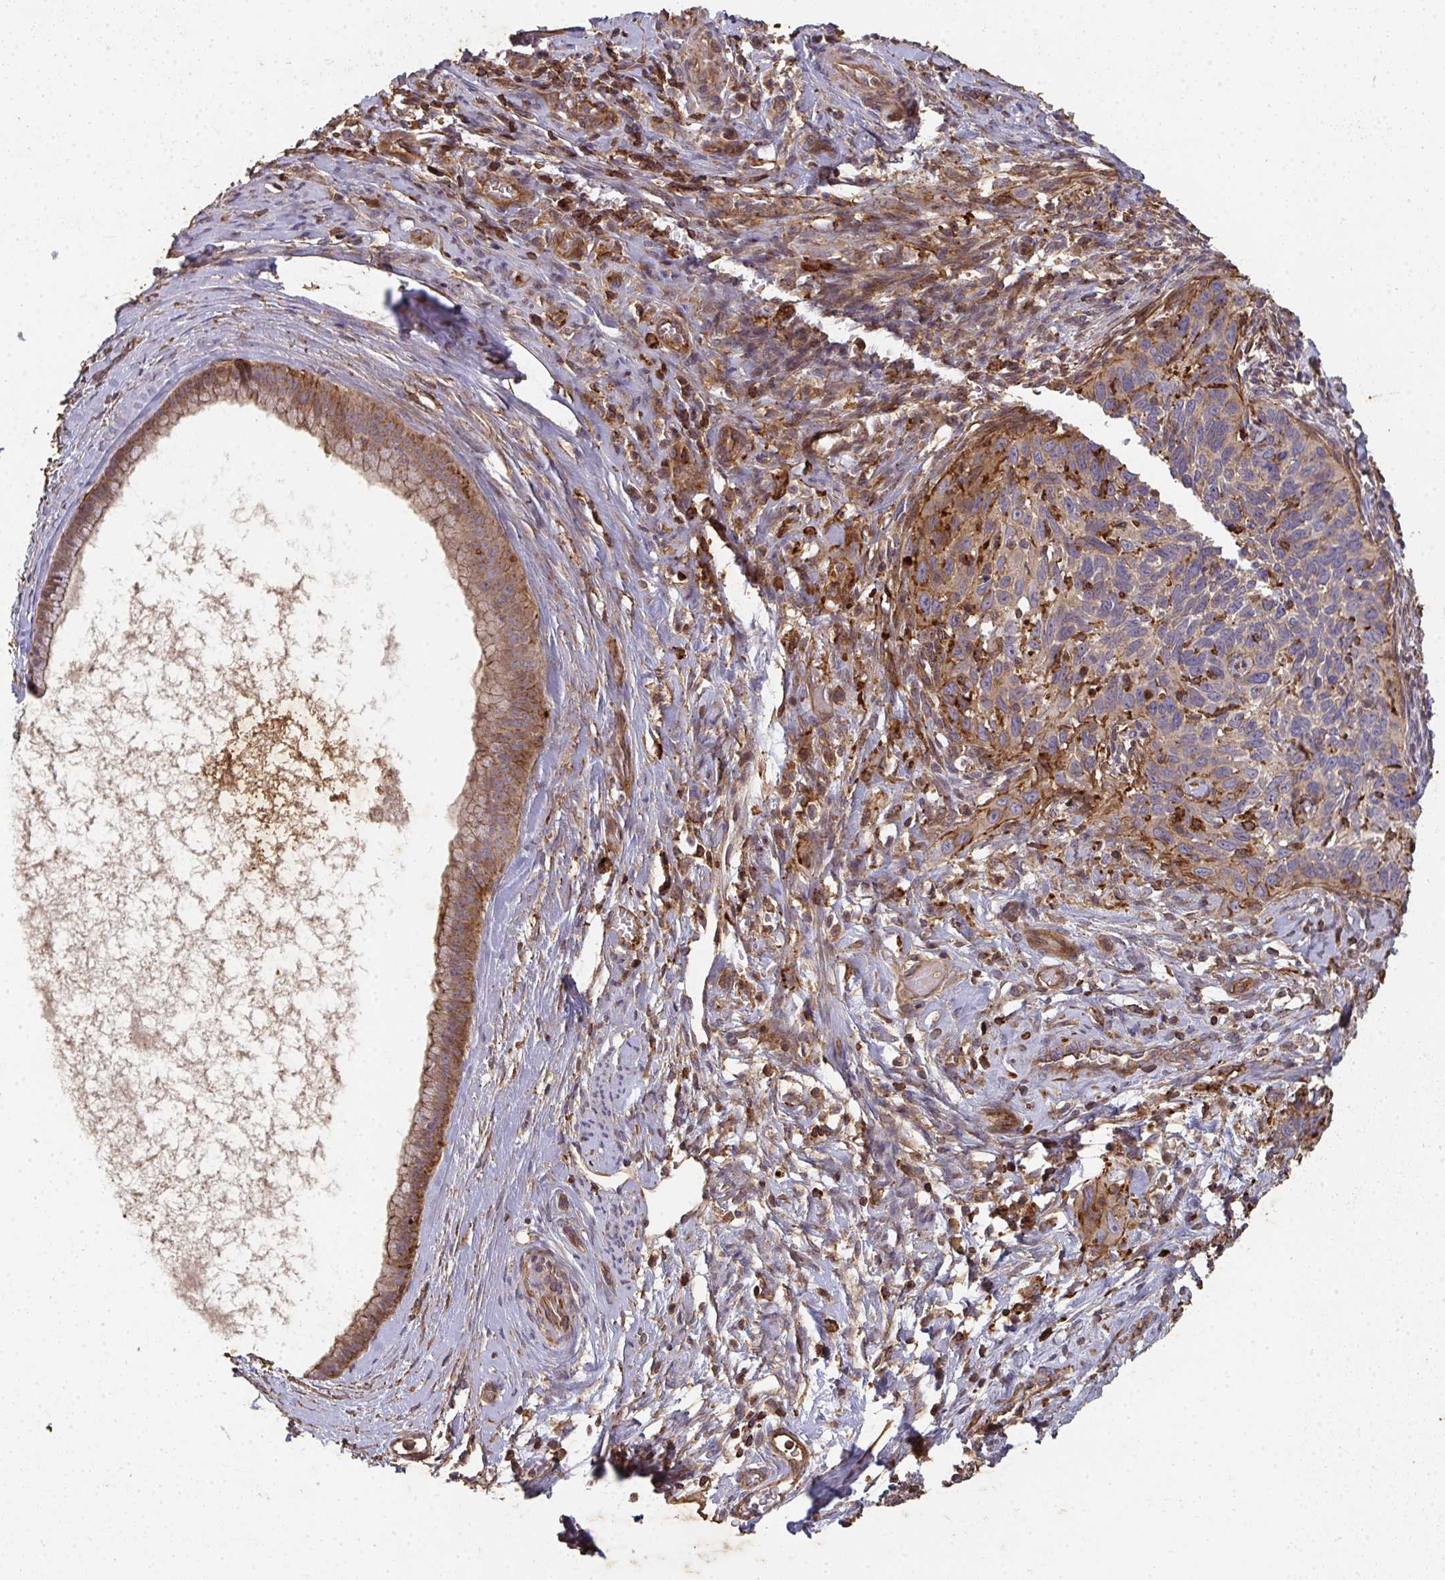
{"staining": {"intensity": "moderate", "quantity": ">75%", "location": "cytoplasmic/membranous"}, "tissue": "cervical cancer", "cell_type": "Tumor cells", "image_type": "cancer", "snomed": [{"axis": "morphology", "description": "Squamous cell carcinoma, NOS"}, {"axis": "topography", "description": "Cervix"}], "caption": "IHC staining of cervical cancer, which demonstrates medium levels of moderate cytoplasmic/membranous positivity in approximately >75% of tumor cells indicating moderate cytoplasmic/membranous protein staining. The staining was performed using DAB (3,3'-diaminobenzidine) (brown) for protein detection and nuclei were counterstained in hematoxylin (blue).", "gene": "TNMD", "patient": {"sex": "female", "age": 51}}